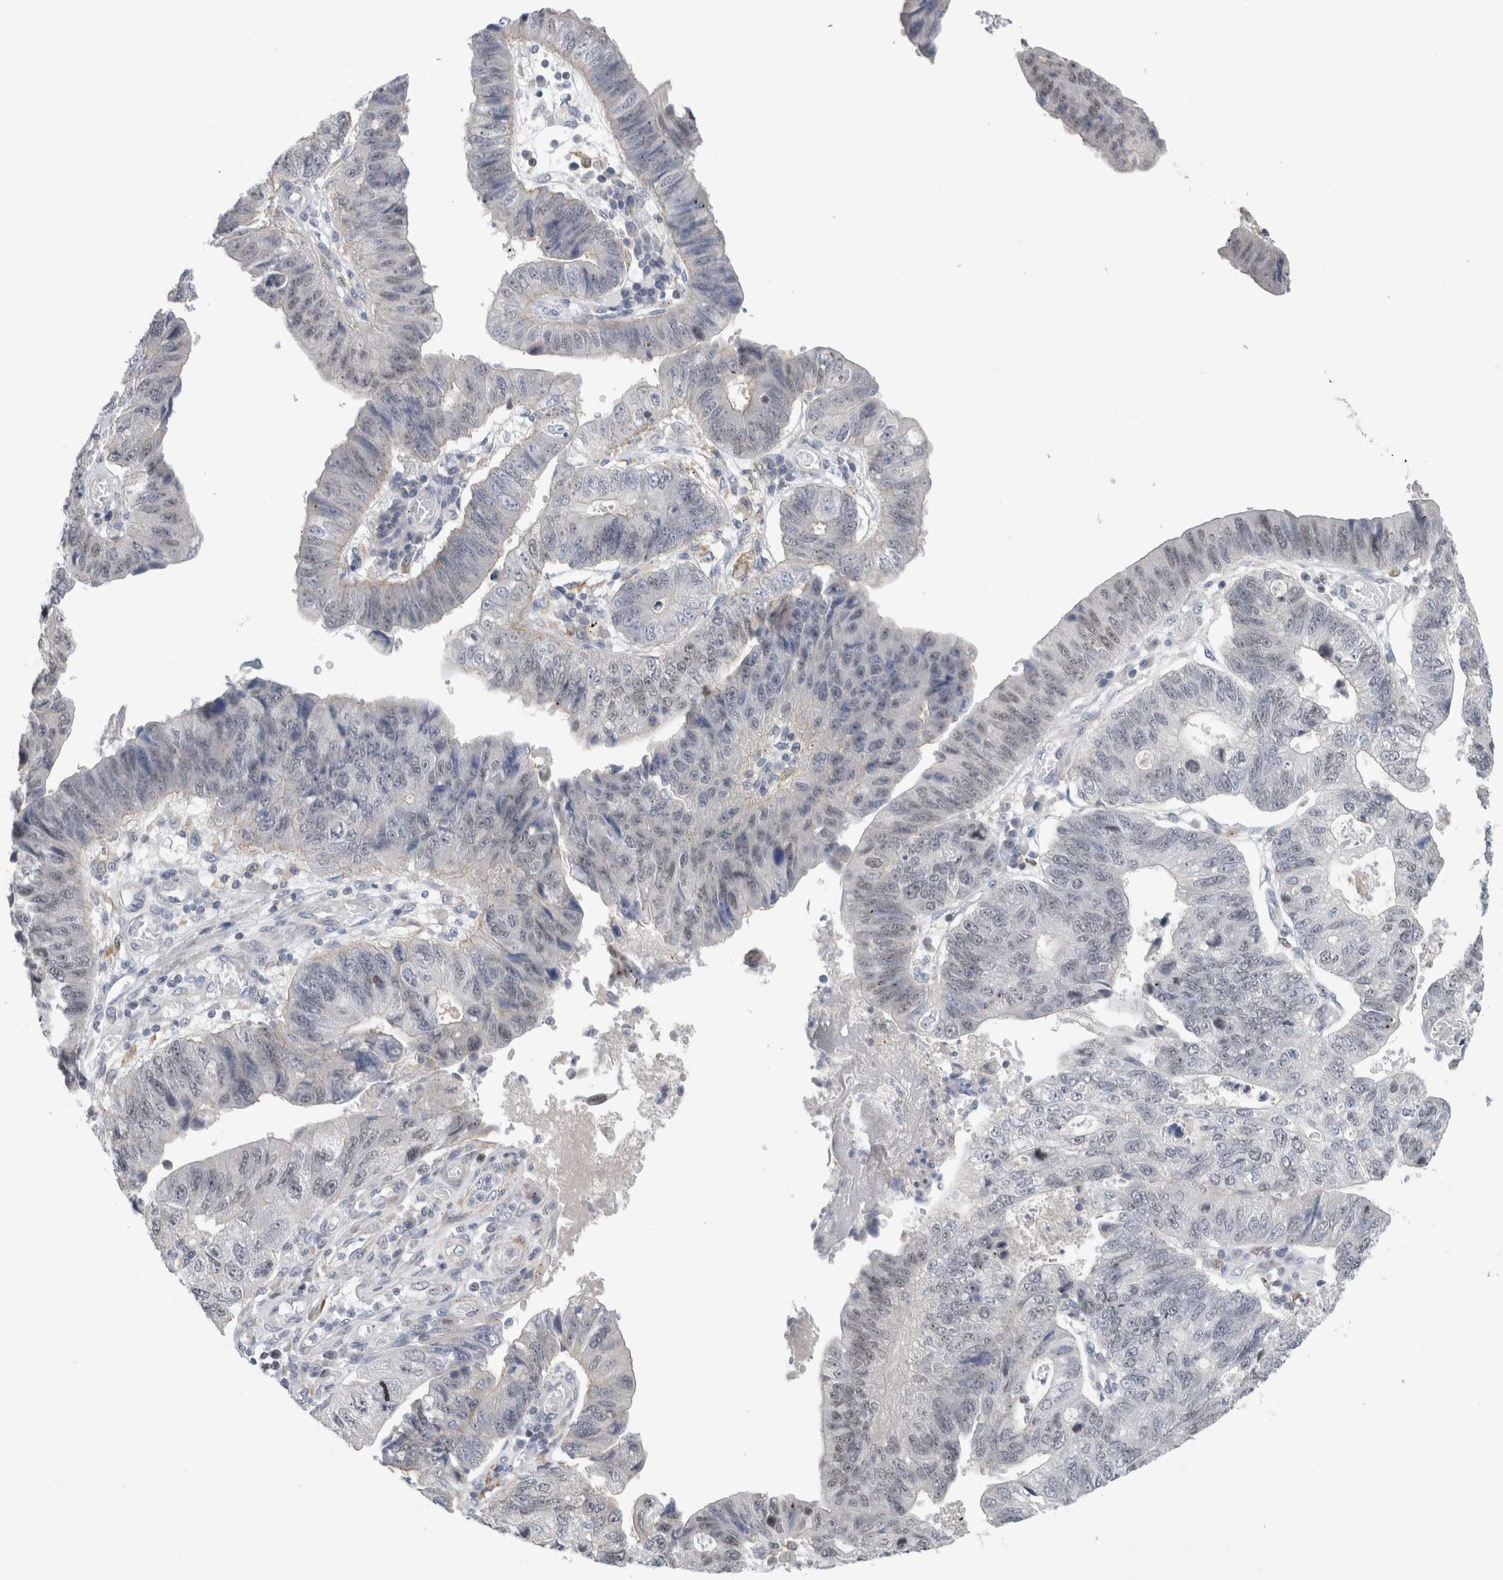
{"staining": {"intensity": "weak", "quantity": "<25%", "location": "nuclear"}, "tissue": "stomach cancer", "cell_type": "Tumor cells", "image_type": "cancer", "snomed": [{"axis": "morphology", "description": "Adenocarcinoma, NOS"}, {"axis": "topography", "description": "Stomach"}], "caption": "The micrograph demonstrates no significant expression in tumor cells of stomach cancer (adenocarcinoma).", "gene": "SYTL5", "patient": {"sex": "male", "age": 59}}